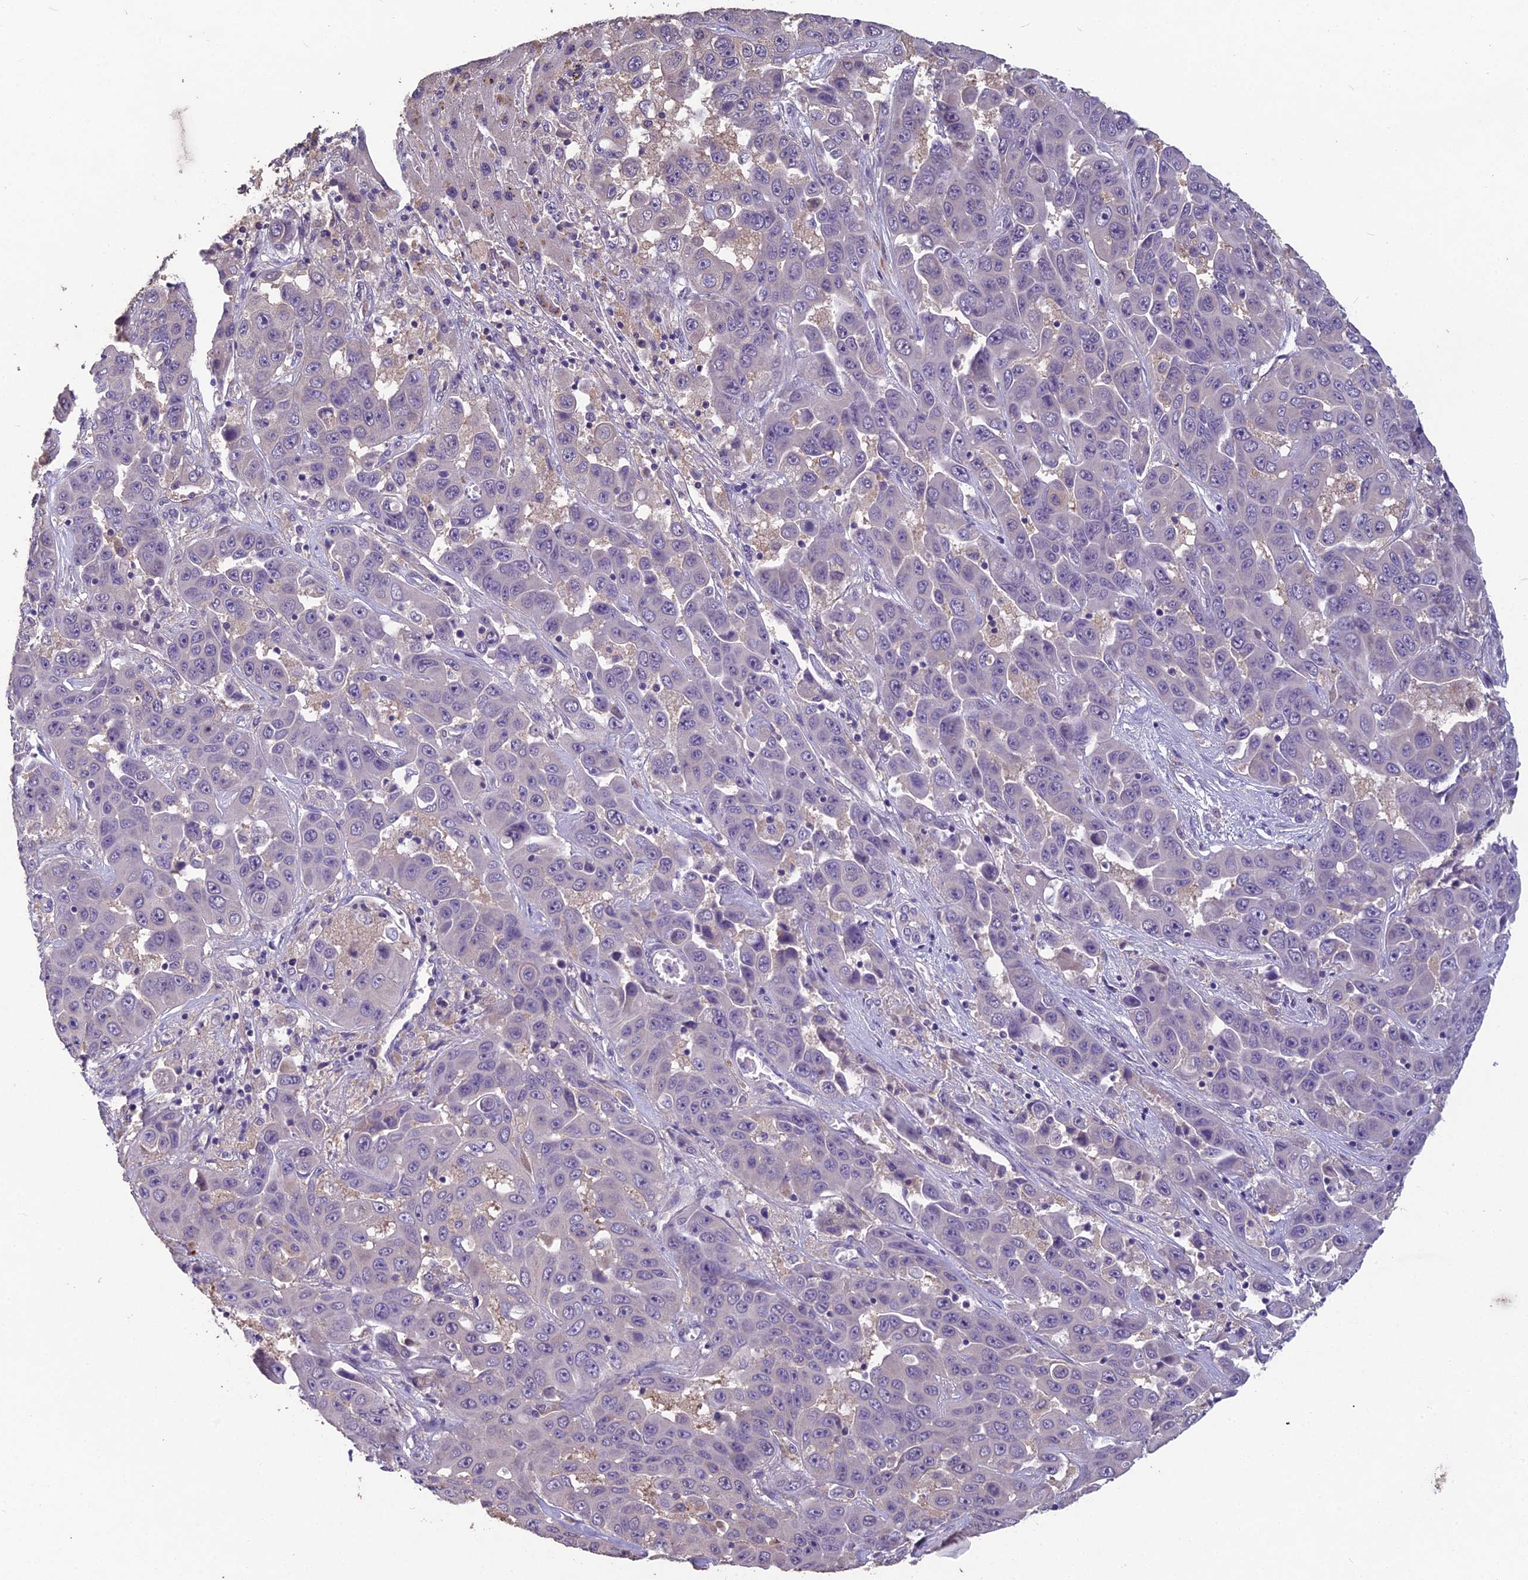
{"staining": {"intensity": "negative", "quantity": "none", "location": "none"}, "tissue": "liver cancer", "cell_type": "Tumor cells", "image_type": "cancer", "snomed": [{"axis": "morphology", "description": "Cholangiocarcinoma"}, {"axis": "topography", "description": "Liver"}], "caption": "The histopathology image exhibits no staining of tumor cells in liver cholangiocarcinoma. (DAB (3,3'-diaminobenzidine) immunohistochemistry visualized using brightfield microscopy, high magnification).", "gene": "CEACAM16", "patient": {"sex": "female", "age": 52}}